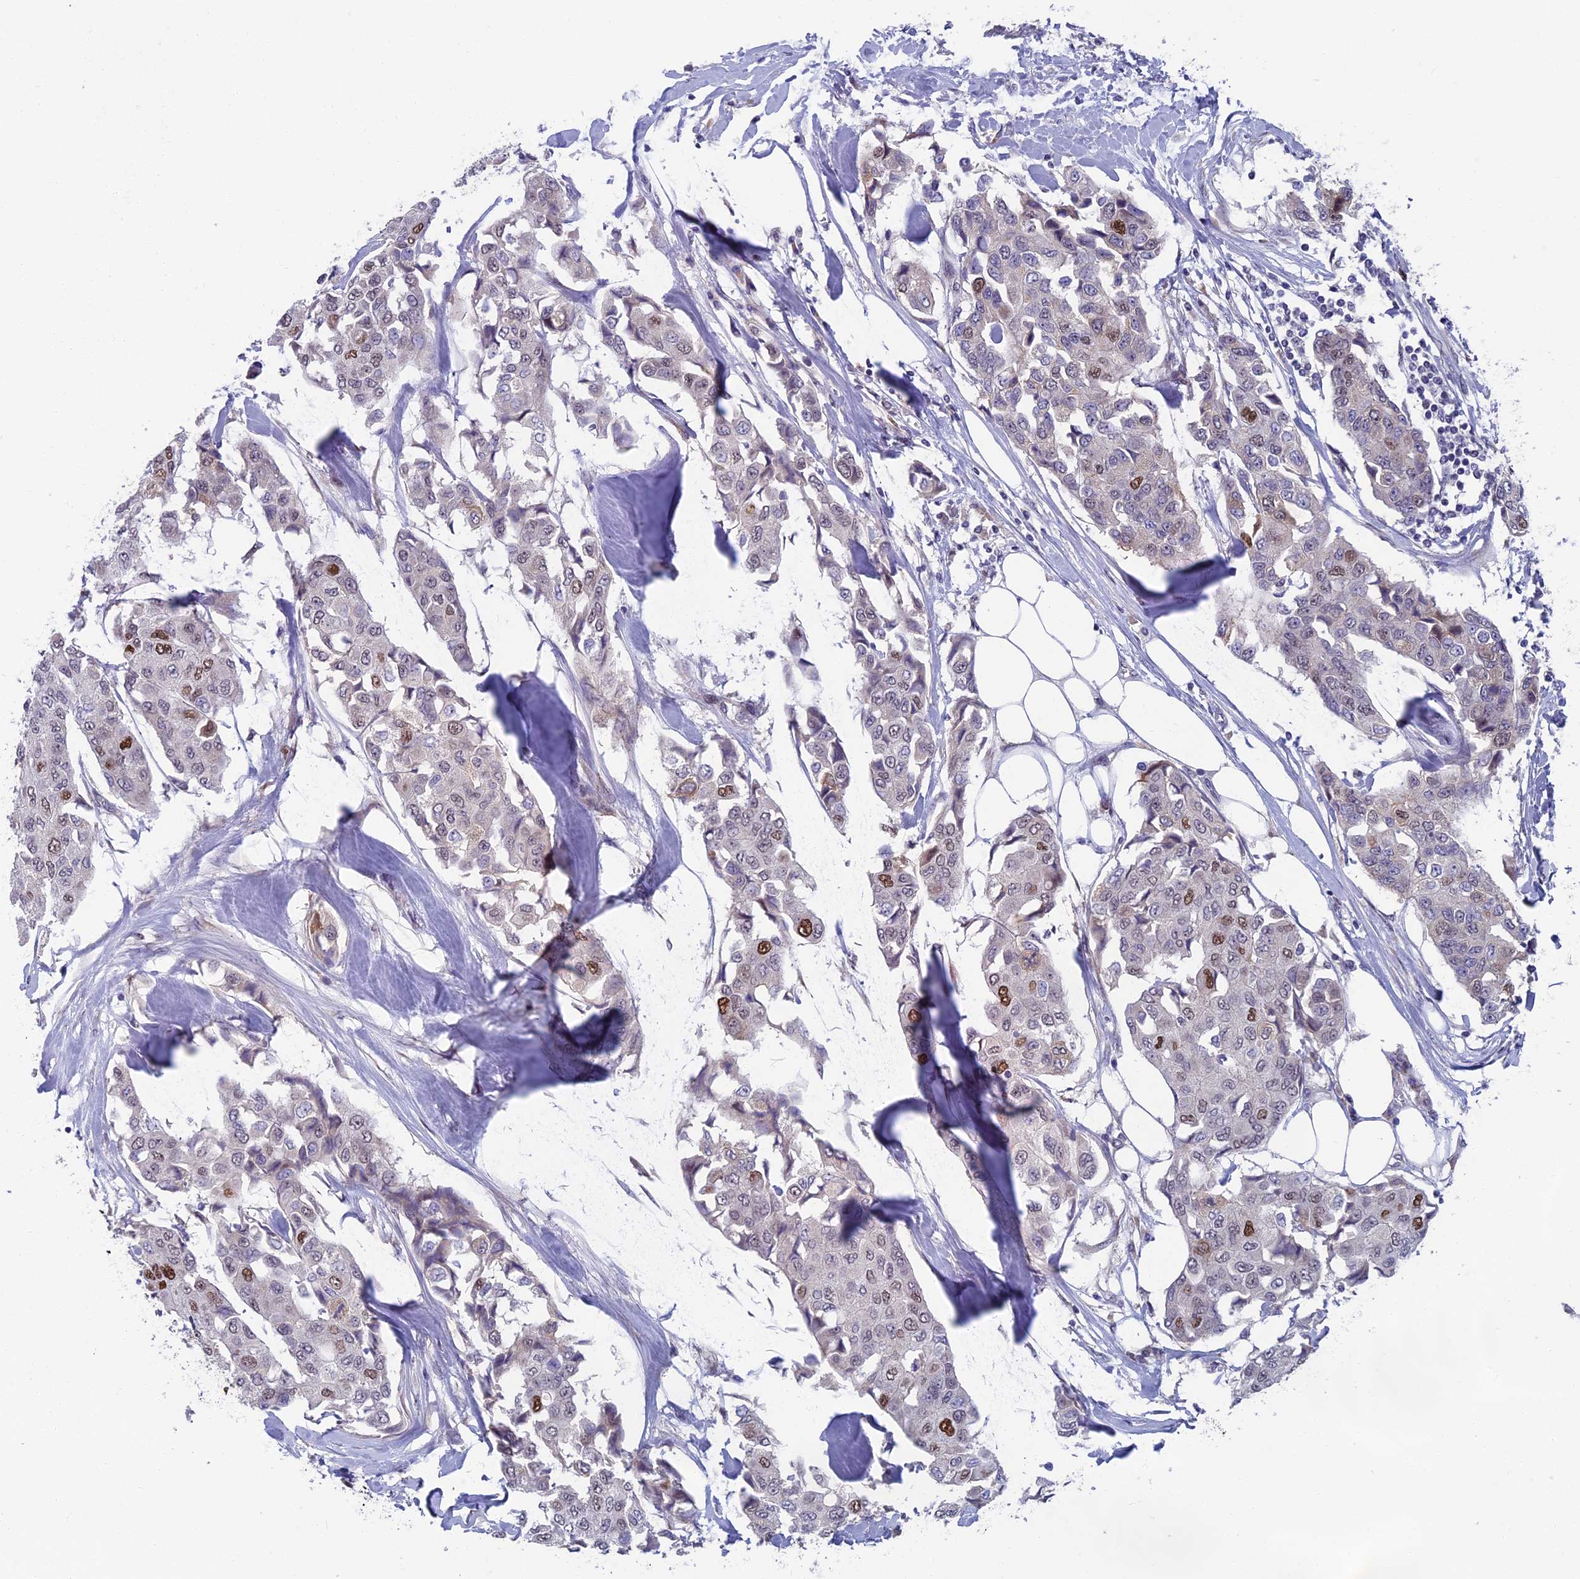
{"staining": {"intensity": "moderate", "quantity": "<25%", "location": "nuclear"}, "tissue": "breast cancer", "cell_type": "Tumor cells", "image_type": "cancer", "snomed": [{"axis": "morphology", "description": "Duct carcinoma"}, {"axis": "topography", "description": "Breast"}], "caption": "The photomicrograph exhibits a brown stain indicating the presence of a protein in the nuclear of tumor cells in breast cancer. (IHC, brightfield microscopy, high magnification).", "gene": "LIG1", "patient": {"sex": "female", "age": 80}}